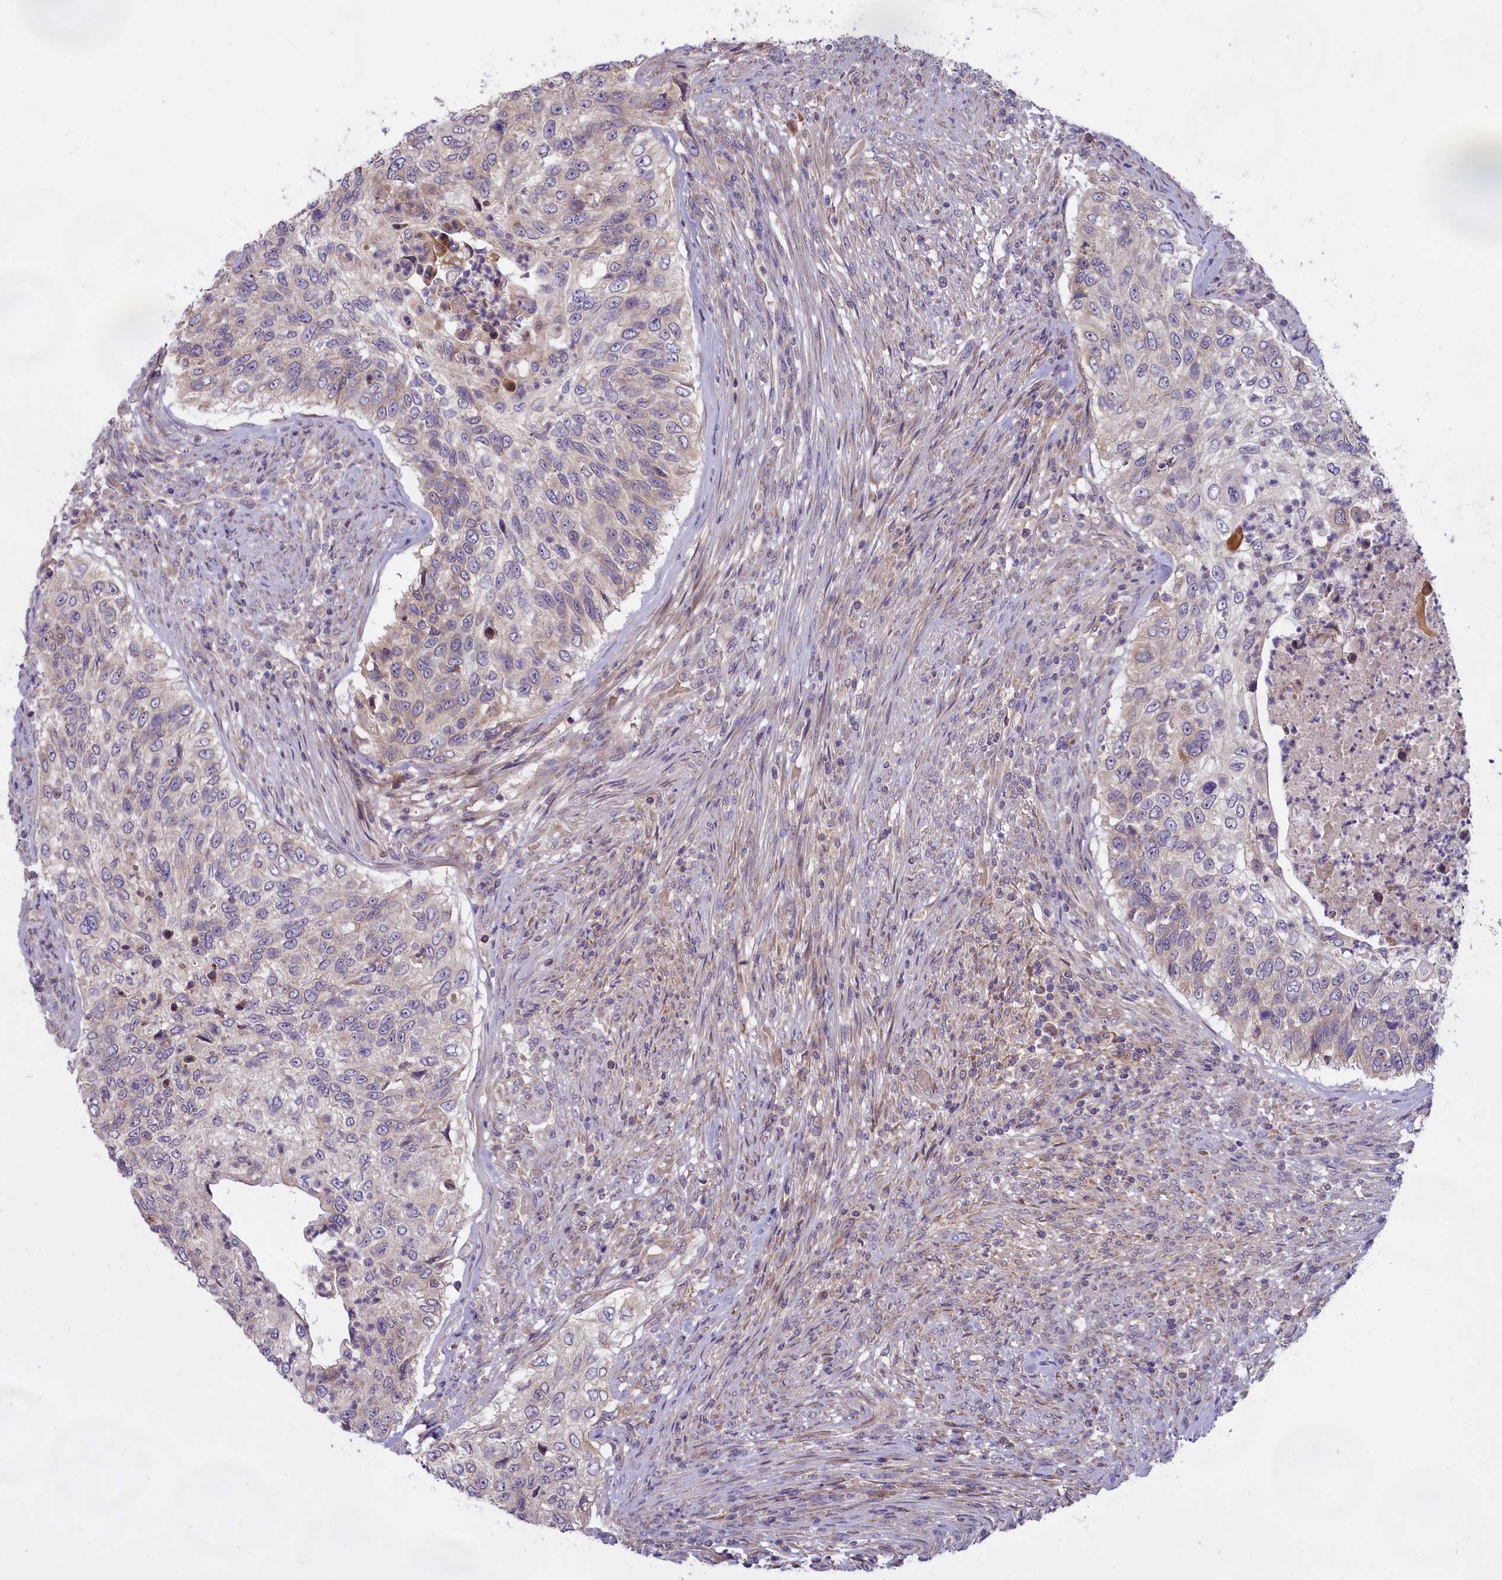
{"staining": {"intensity": "negative", "quantity": "none", "location": "none"}, "tissue": "urothelial cancer", "cell_type": "Tumor cells", "image_type": "cancer", "snomed": [{"axis": "morphology", "description": "Urothelial carcinoma, High grade"}, {"axis": "topography", "description": "Urinary bladder"}], "caption": "Tumor cells show no significant staining in urothelial carcinoma (high-grade). Nuclei are stained in blue.", "gene": "MEMO1", "patient": {"sex": "female", "age": 60}}